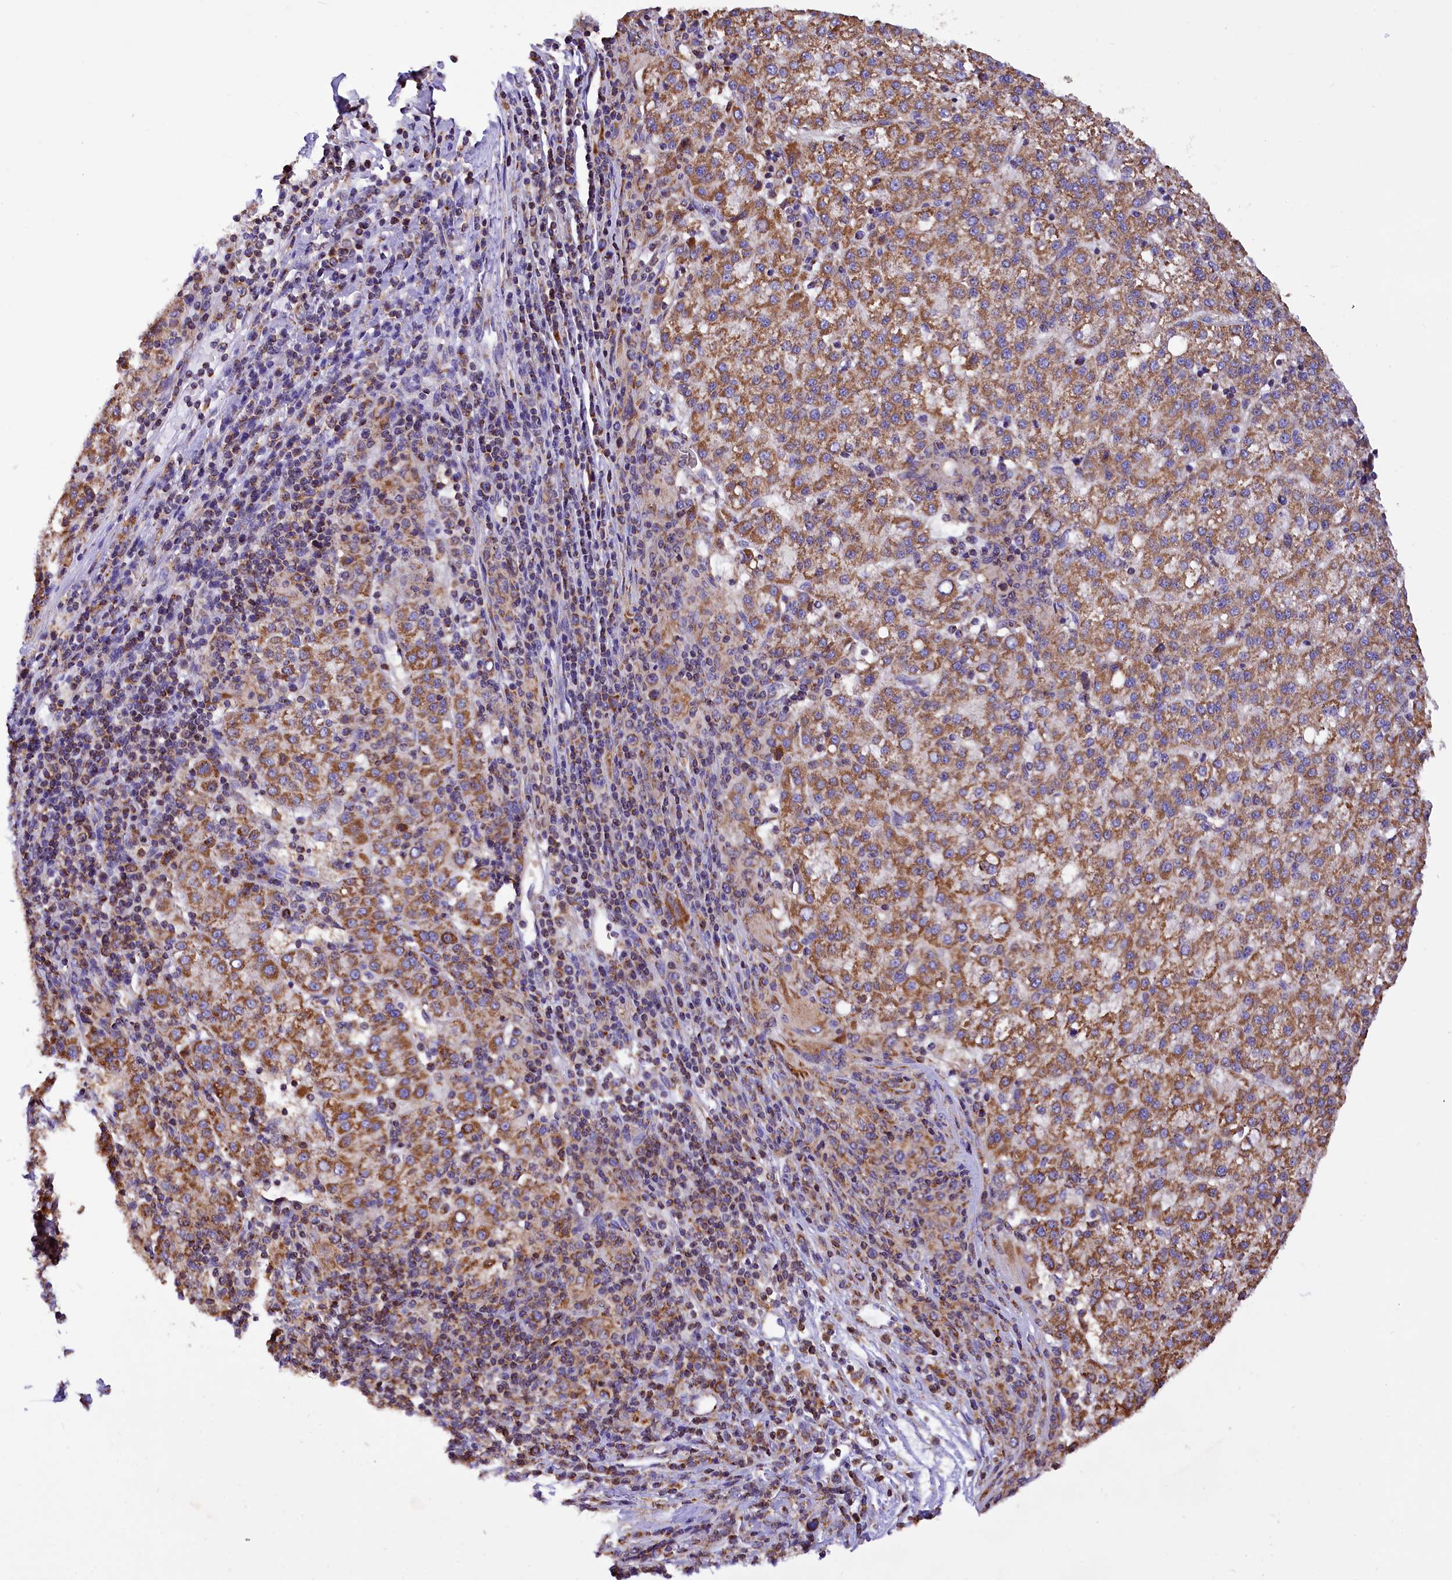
{"staining": {"intensity": "moderate", "quantity": ">75%", "location": "cytoplasmic/membranous"}, "tissue": "liver cancer", "cell_type": "Tumor cells", "image_type": "cancer", "snomed": [{"axis": "morphology", "description": "Carcinoma, Hepatocellular, NOS"}, {"axis": "topography", "description": "Liver"}], "caption": "An image of human hepatocellular carcinoma (liver) stained for a protein reveals moderate cytoplasmic/membranous brown staining in tumor cells. Using DAB (brown) and hematoxylin (blue) stains, captured at high magnification using brightfield microscopy.", "gene": "TASOR2", "patient": {"sex": "female", "age": 58}}